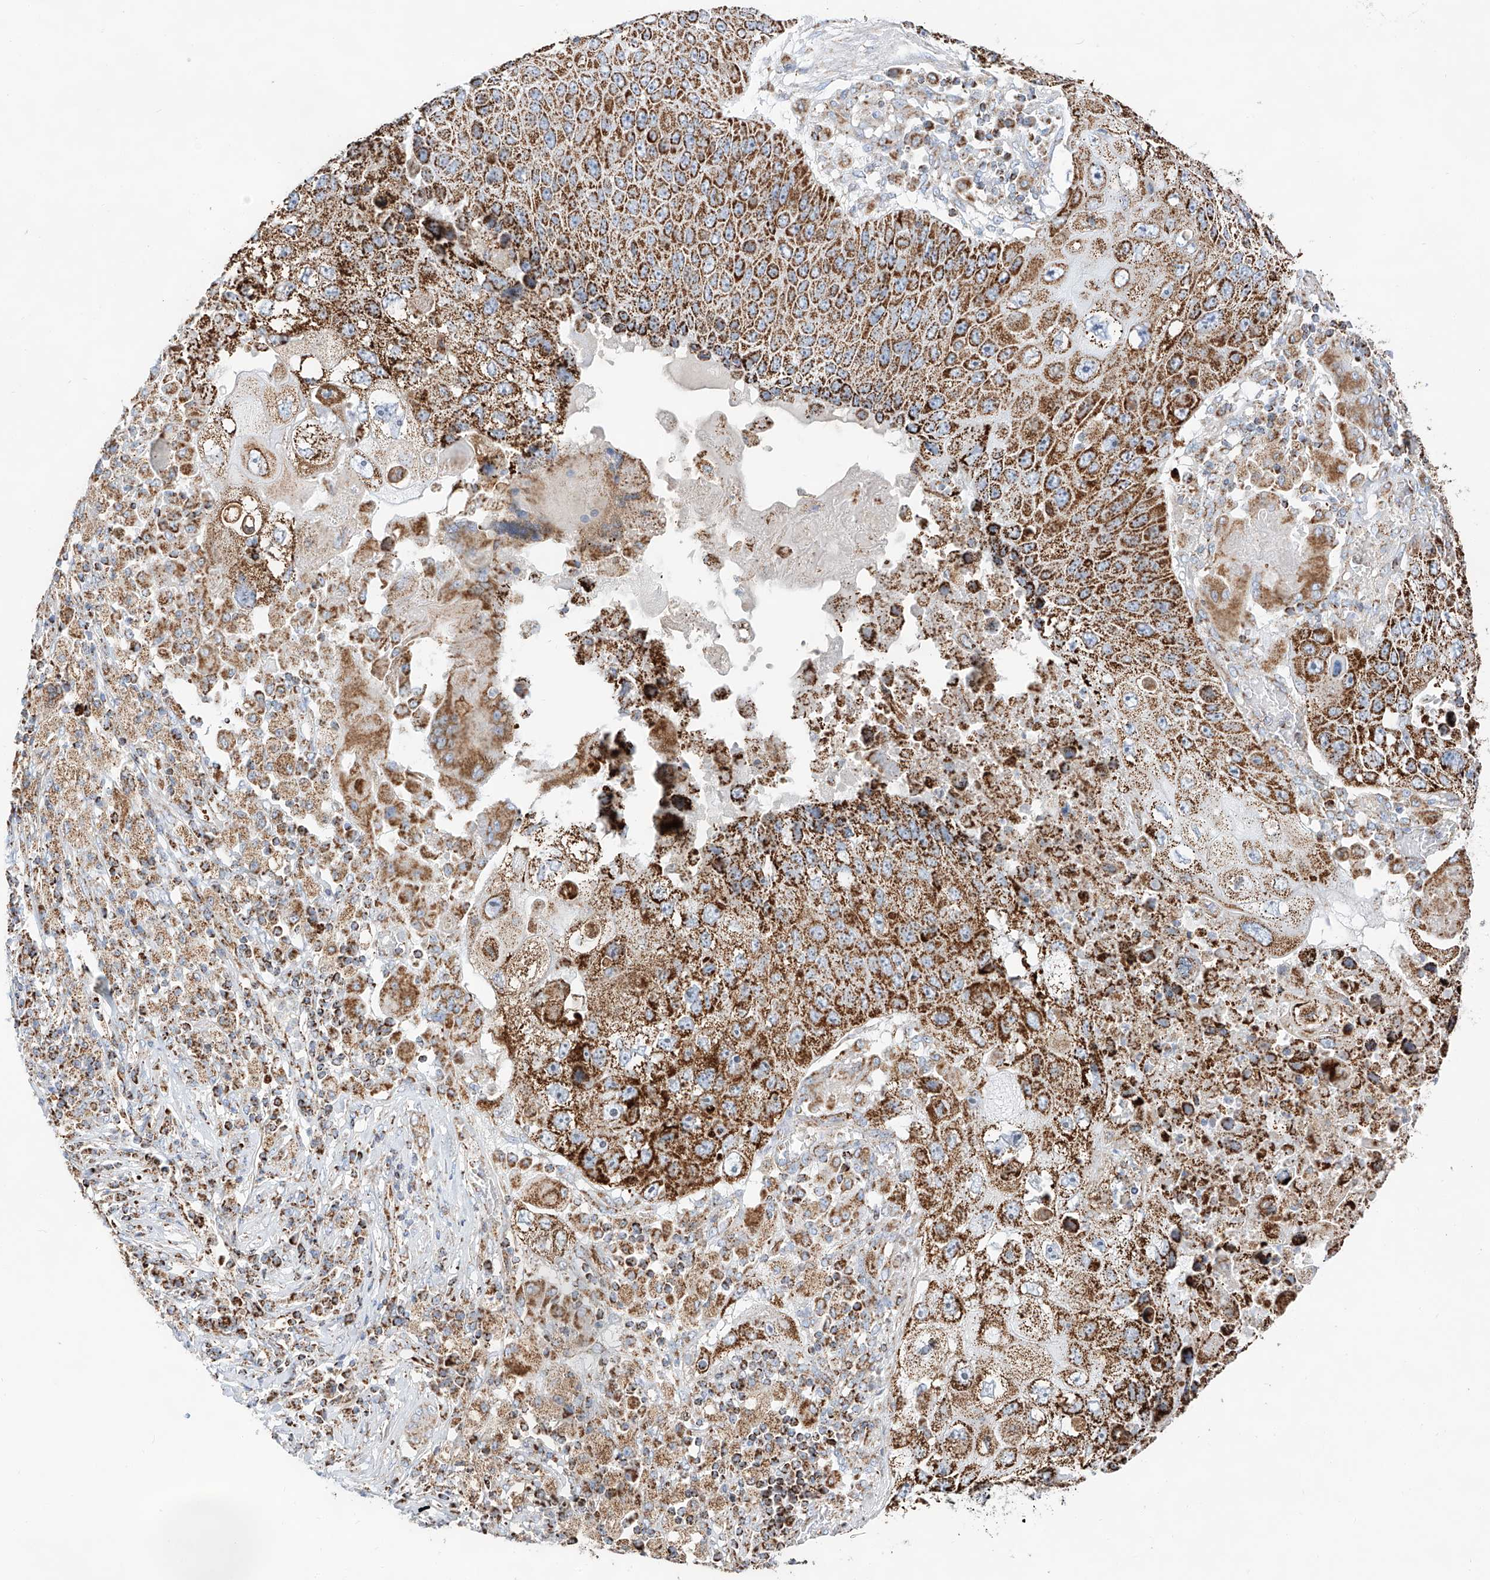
{"staining": {"intensity": "strong", "quantity": ">75%", "location": "cytoplasmic/membranous"}, "tissue": "lung cancer", "cell_type": "Tumor cells", "image_type": "cancer", "snomed": [{"axis": "morphology", "description": "Squamous cell carcinoma, NOS"}, {"axis": "topography", "description": "Lung"}], "caption": "Immunohistochemical staining of human squamous cell carcinoma (lung) displays high levels of strong cytoplasmic/membranous protein staining in about >75% of tumor cells.", "gene": "TTC27", "patient": {"sex": "male", "age": 61}}